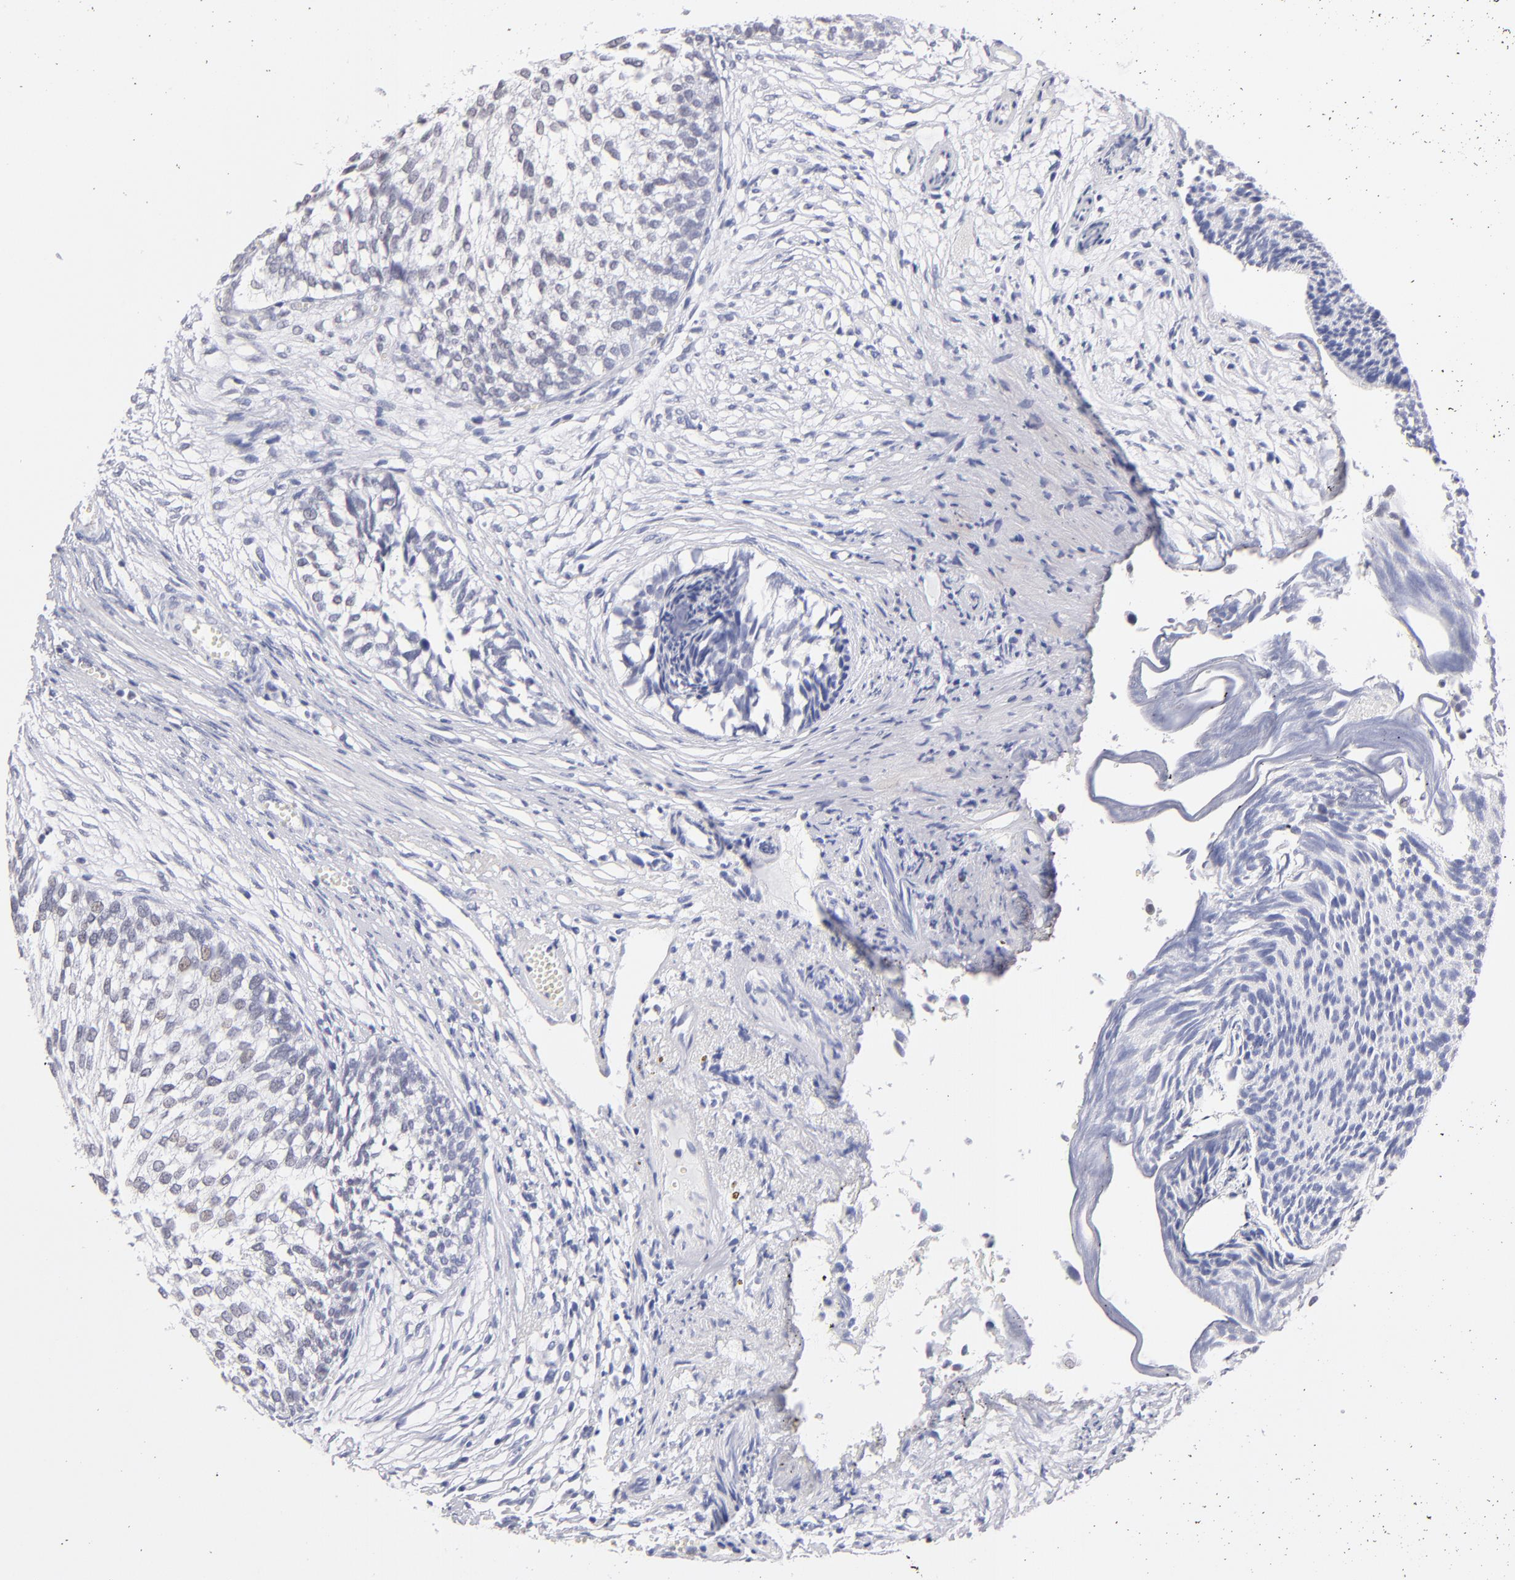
{"staining": {"intensity": "weak", "quantity": "25%-75%", "location": "nuclear"}, "tissue": "urothelial cancer", "cell_type": "Tumor cells", "image_type": "cancer", "snomed": [{"axis": "morphology", "description": "Urothelial carcinoma, Low grade"}, {"axis": "topography", "description": "Urinary bladder"}], "caption": "Urothelial cancer stained with immunohistochemistry exhibits weak nuclear expression in about 25%-75% of tumor cells.", "gene": "TEX11", "patient": {"sex": "male", "age": 84}}